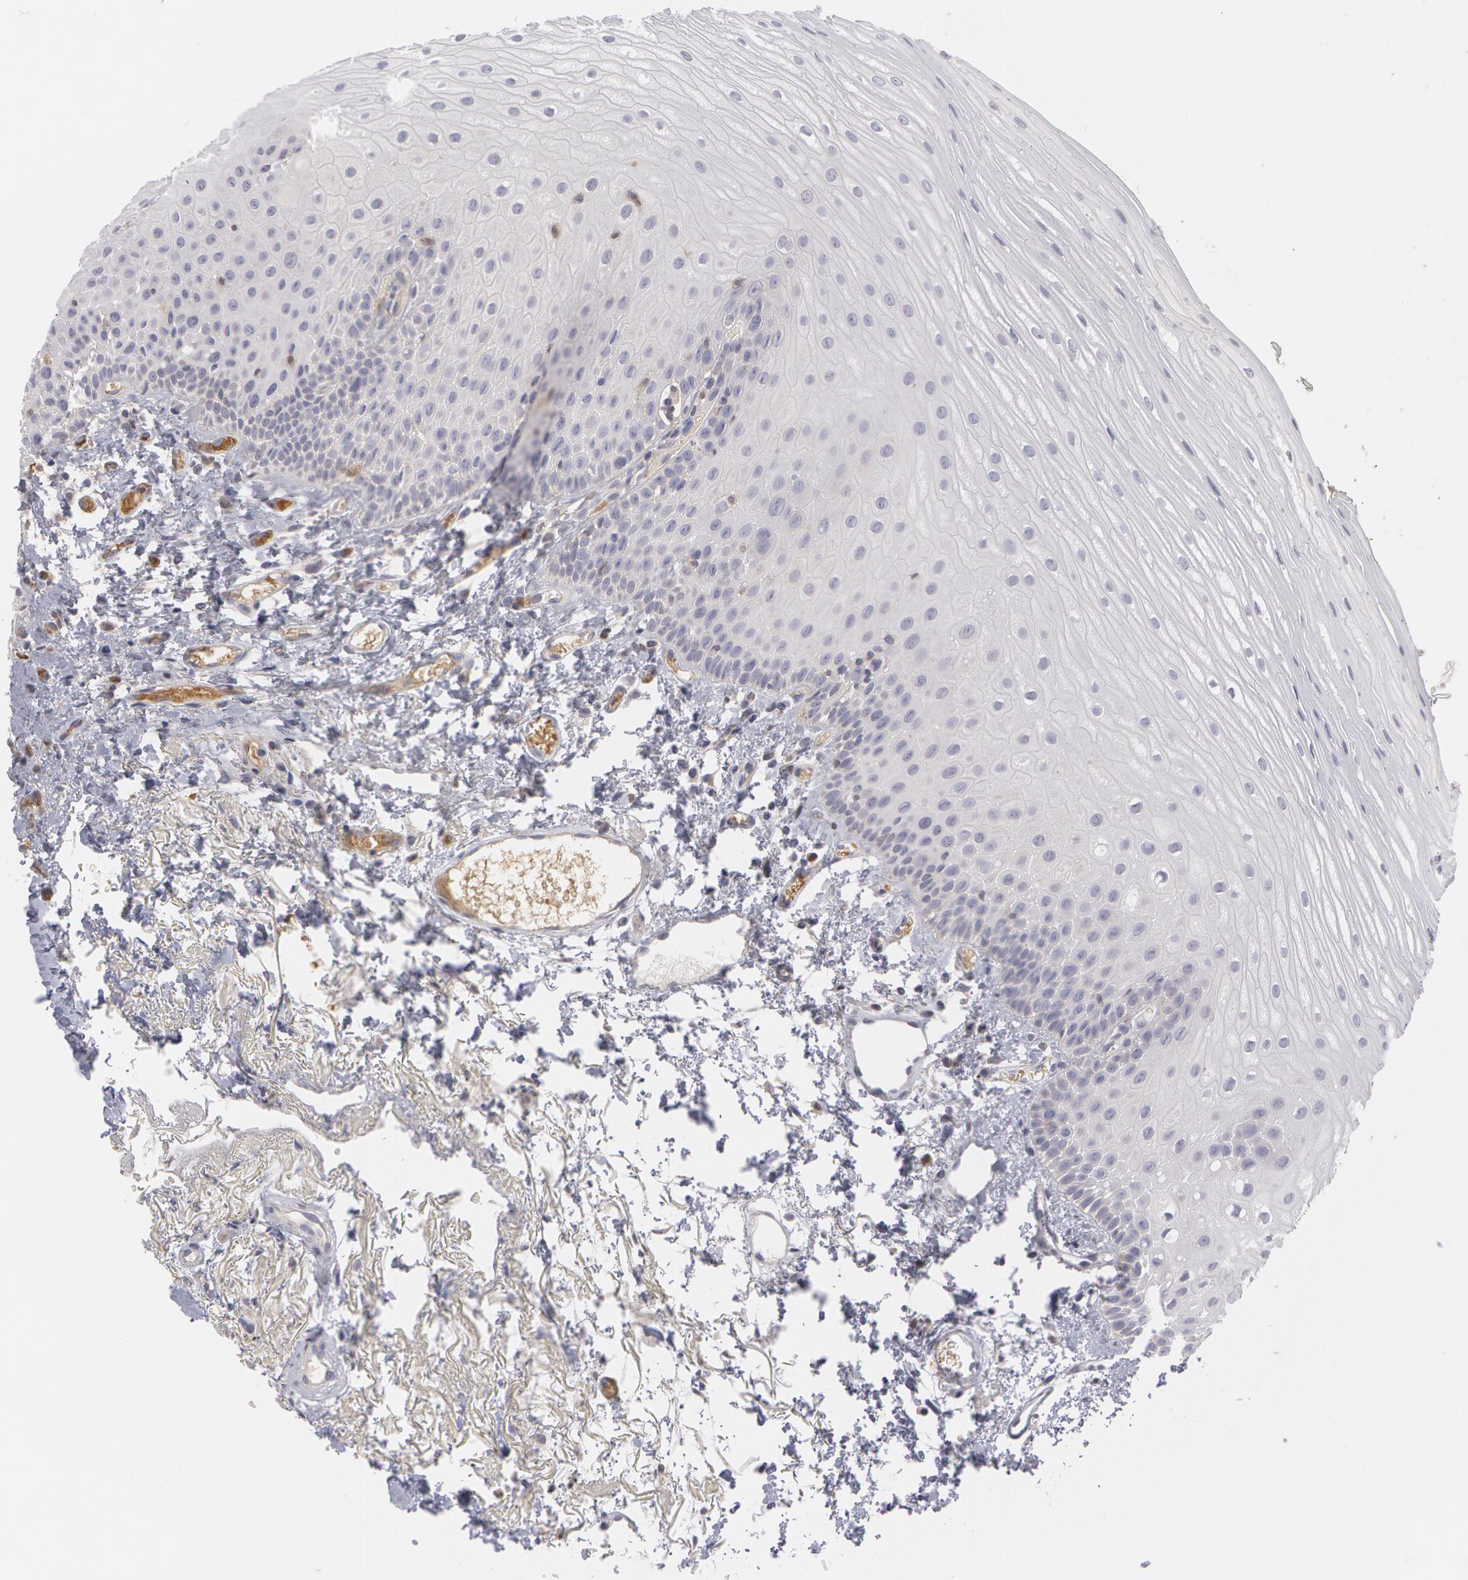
{"staining": {"intensity": "negative", "quantity": "none", "location": "none"}, "tissue": "oral mucosa", "cell_type": "Squamous epithelial cells", "image_type": "normal", "snomed": [{"axis": "morphology", "description": "Normal tissue, NOS"}, {"axis": "topography", "description": "Oral tissue"}], "caption": "Photomicrograph shows no significant protein positivity in squamous epithelial cells of unremarkable oral mucosa.", "gene": "CAT", "patient": {"sex": "male", "age": 52}}